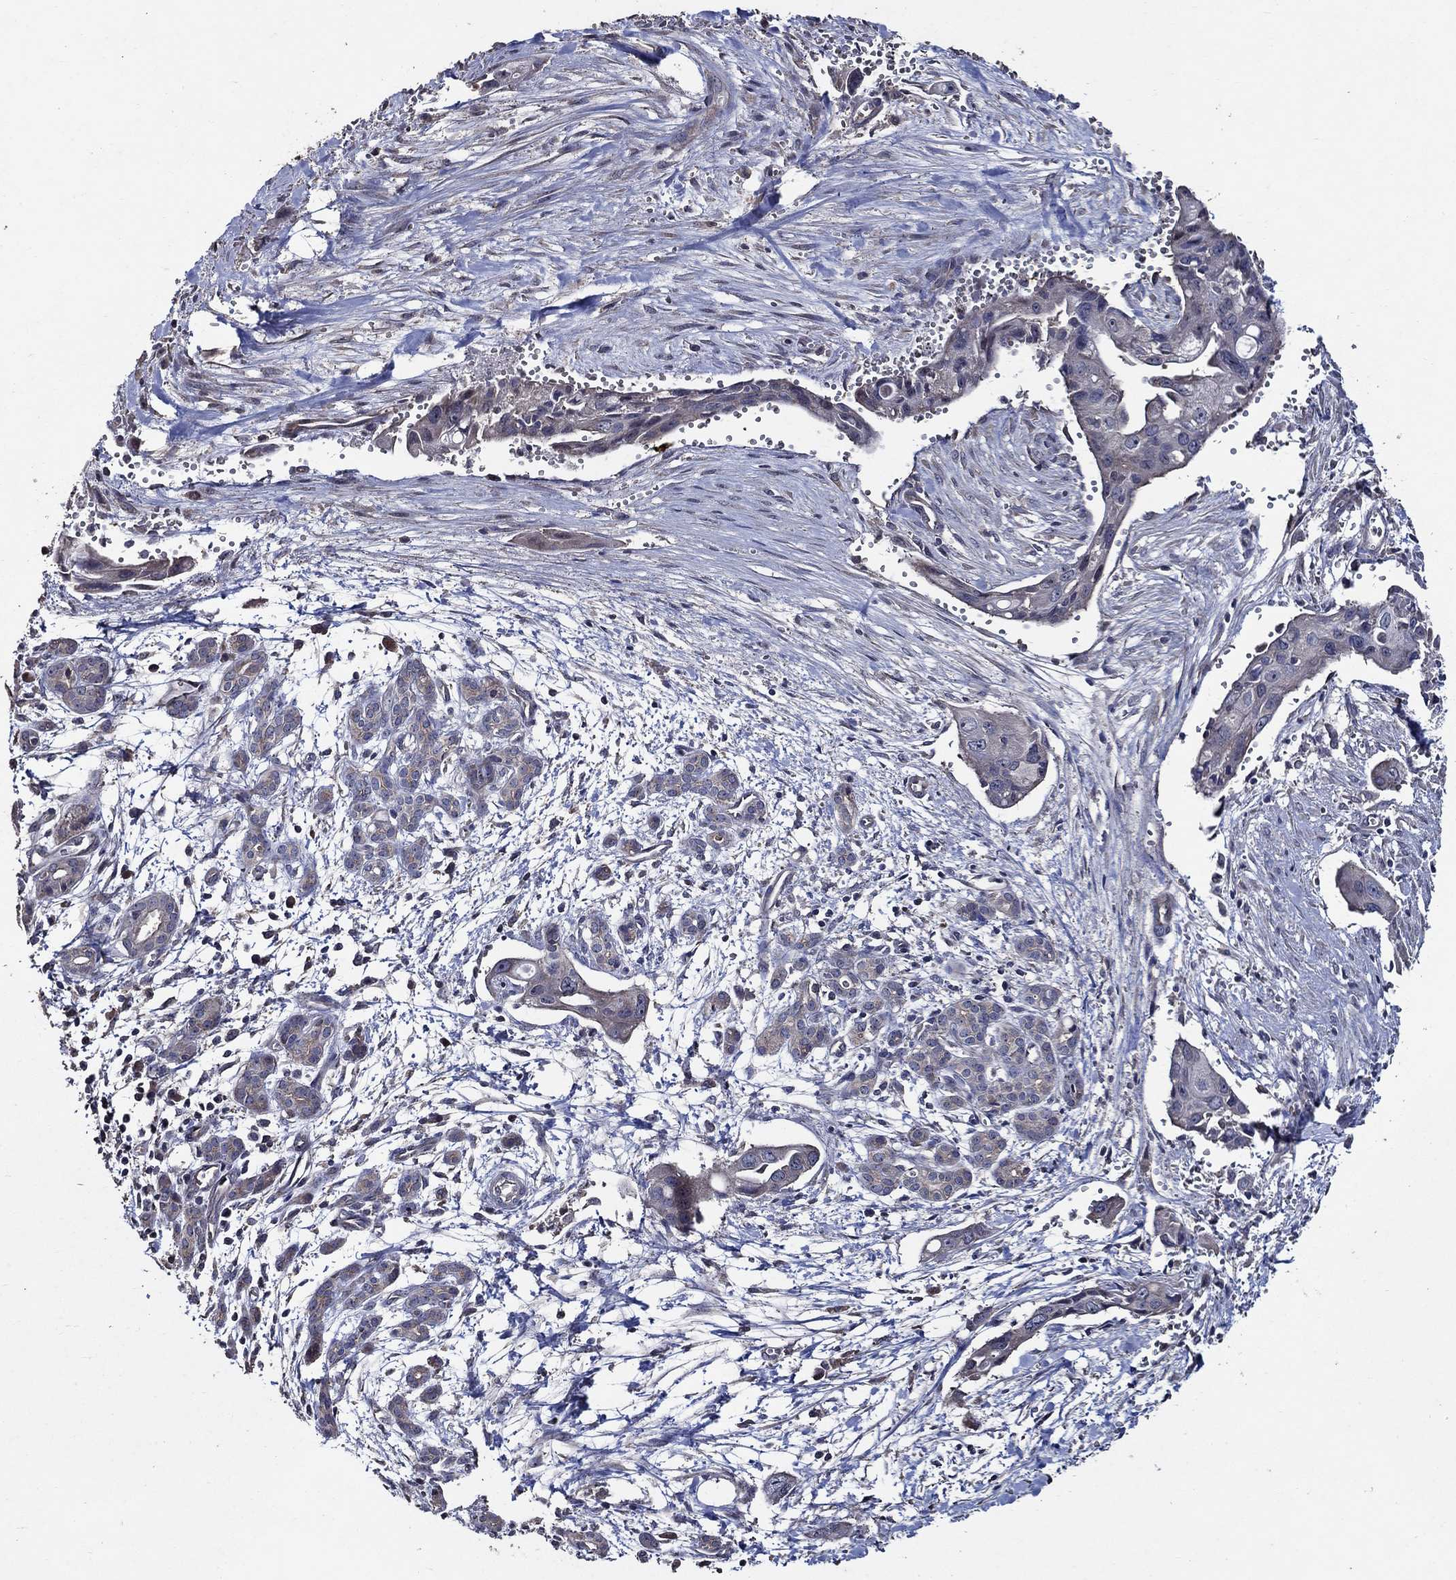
{"staining": {"intensity": "weak", "quantity": "<25%", "location": "cytoplasmic/membranous"}, "tissue": "pancreatic cancer", "cell_type": "Tumor cells", "image_type": "cancer", "snomed": [{"axis": "morphology", "description": "Adenocarcinoma, NOS"}, {"axis": "topography", "description": "Pancreas"}], "caption": "Immunohistochemical staining of human pancreatic cancer displays no significant positivity in tumor cells. (Immunohistochemistry, brightfield microscopy, high magnification).", "gene": "HAP1", "patient": {"sex": "male", "age": 60}}